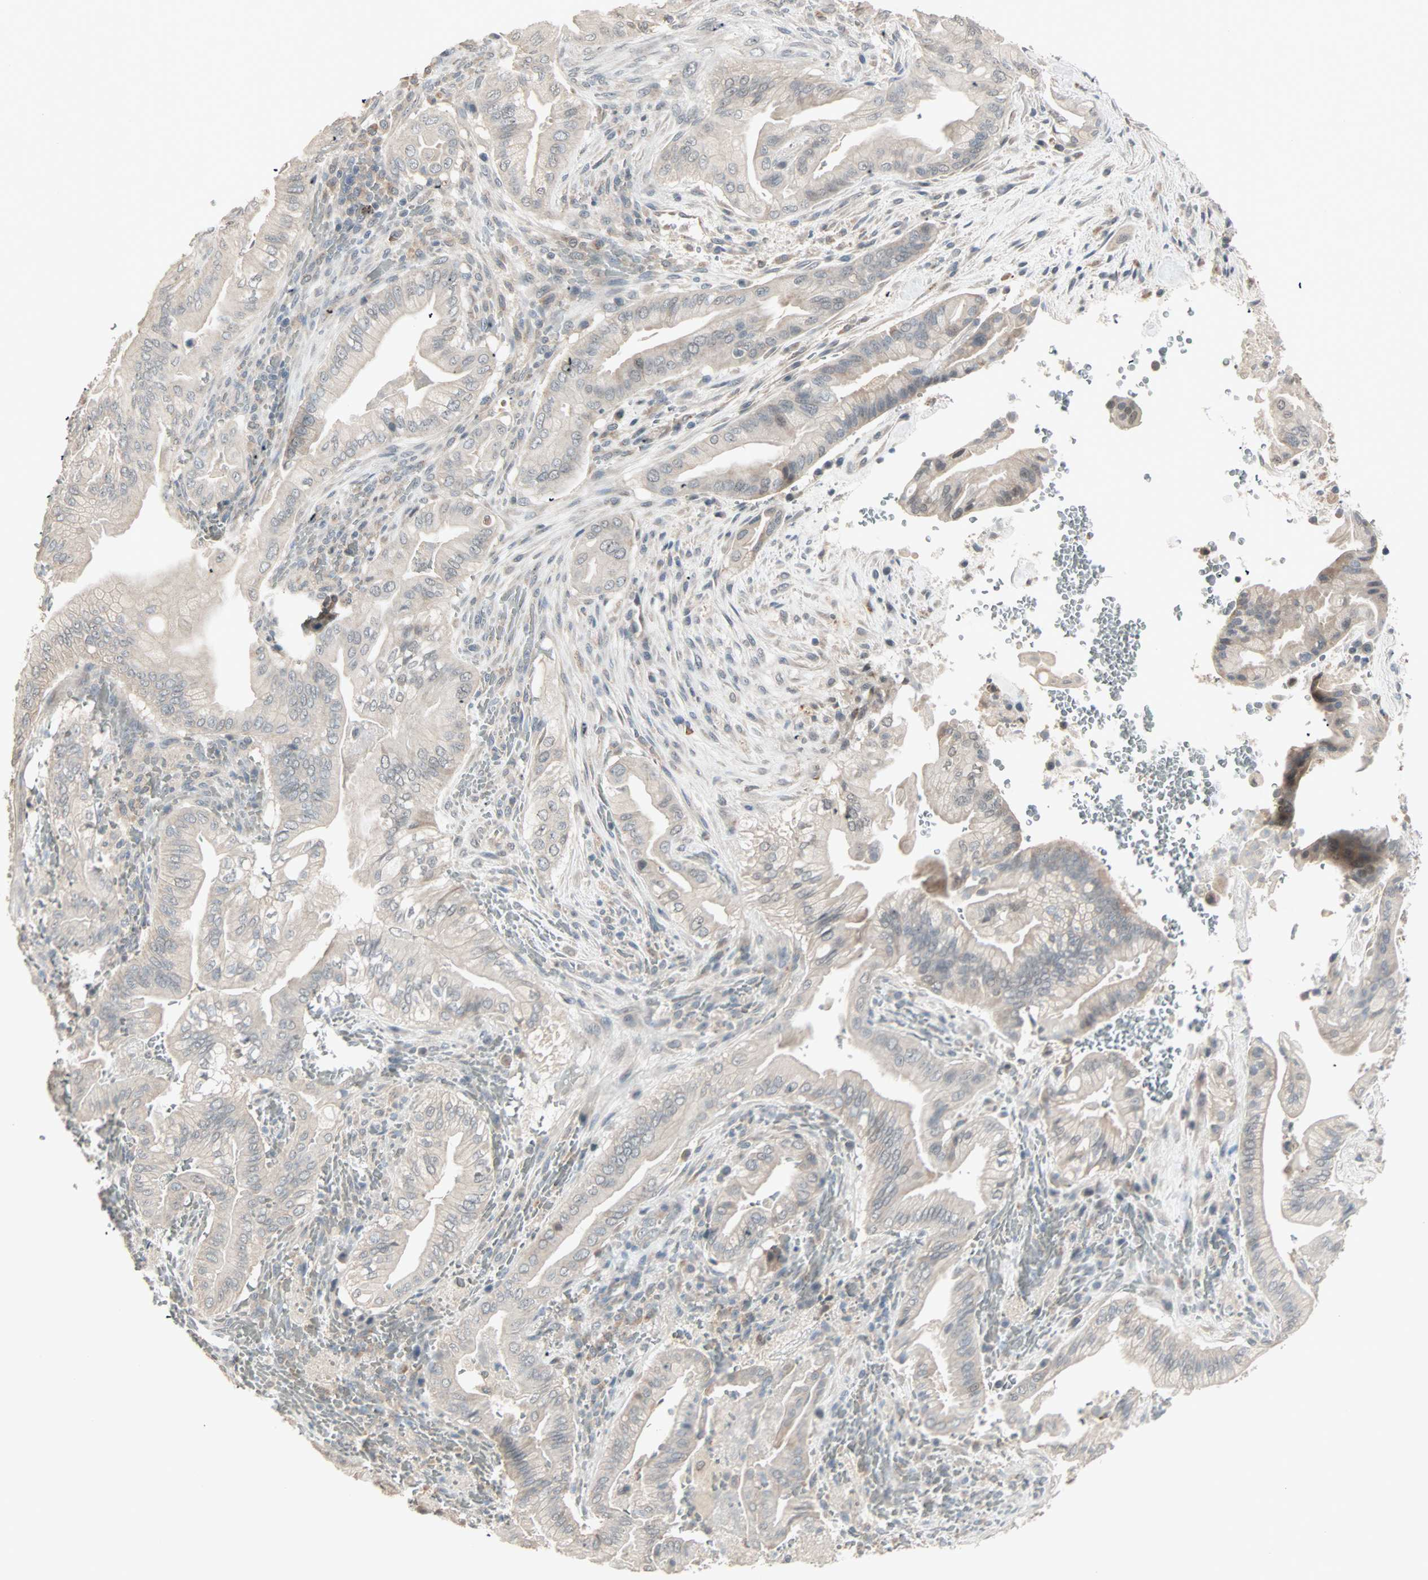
{"staining": {"intensity": "moderate", "quantity": ">75%", "location": "cytoplasmic/membranous"}, "tissue": "liver cancer", "cell_type": "Tumor cells", "image_type": "cancer", "snomed": [{"axis": "morphology", "description": "Cholangiocarcinoma"}, {"axis": "topography", "description": "Liver"}], "caption": "This is an image of IHC staining of cholangiocarcinoma (liver), which shows moderate staining in the cytoplasmic/membranous of tumor cells.", "gene": "KDM4A", "patient": {"sex": "female", "age": 68}}